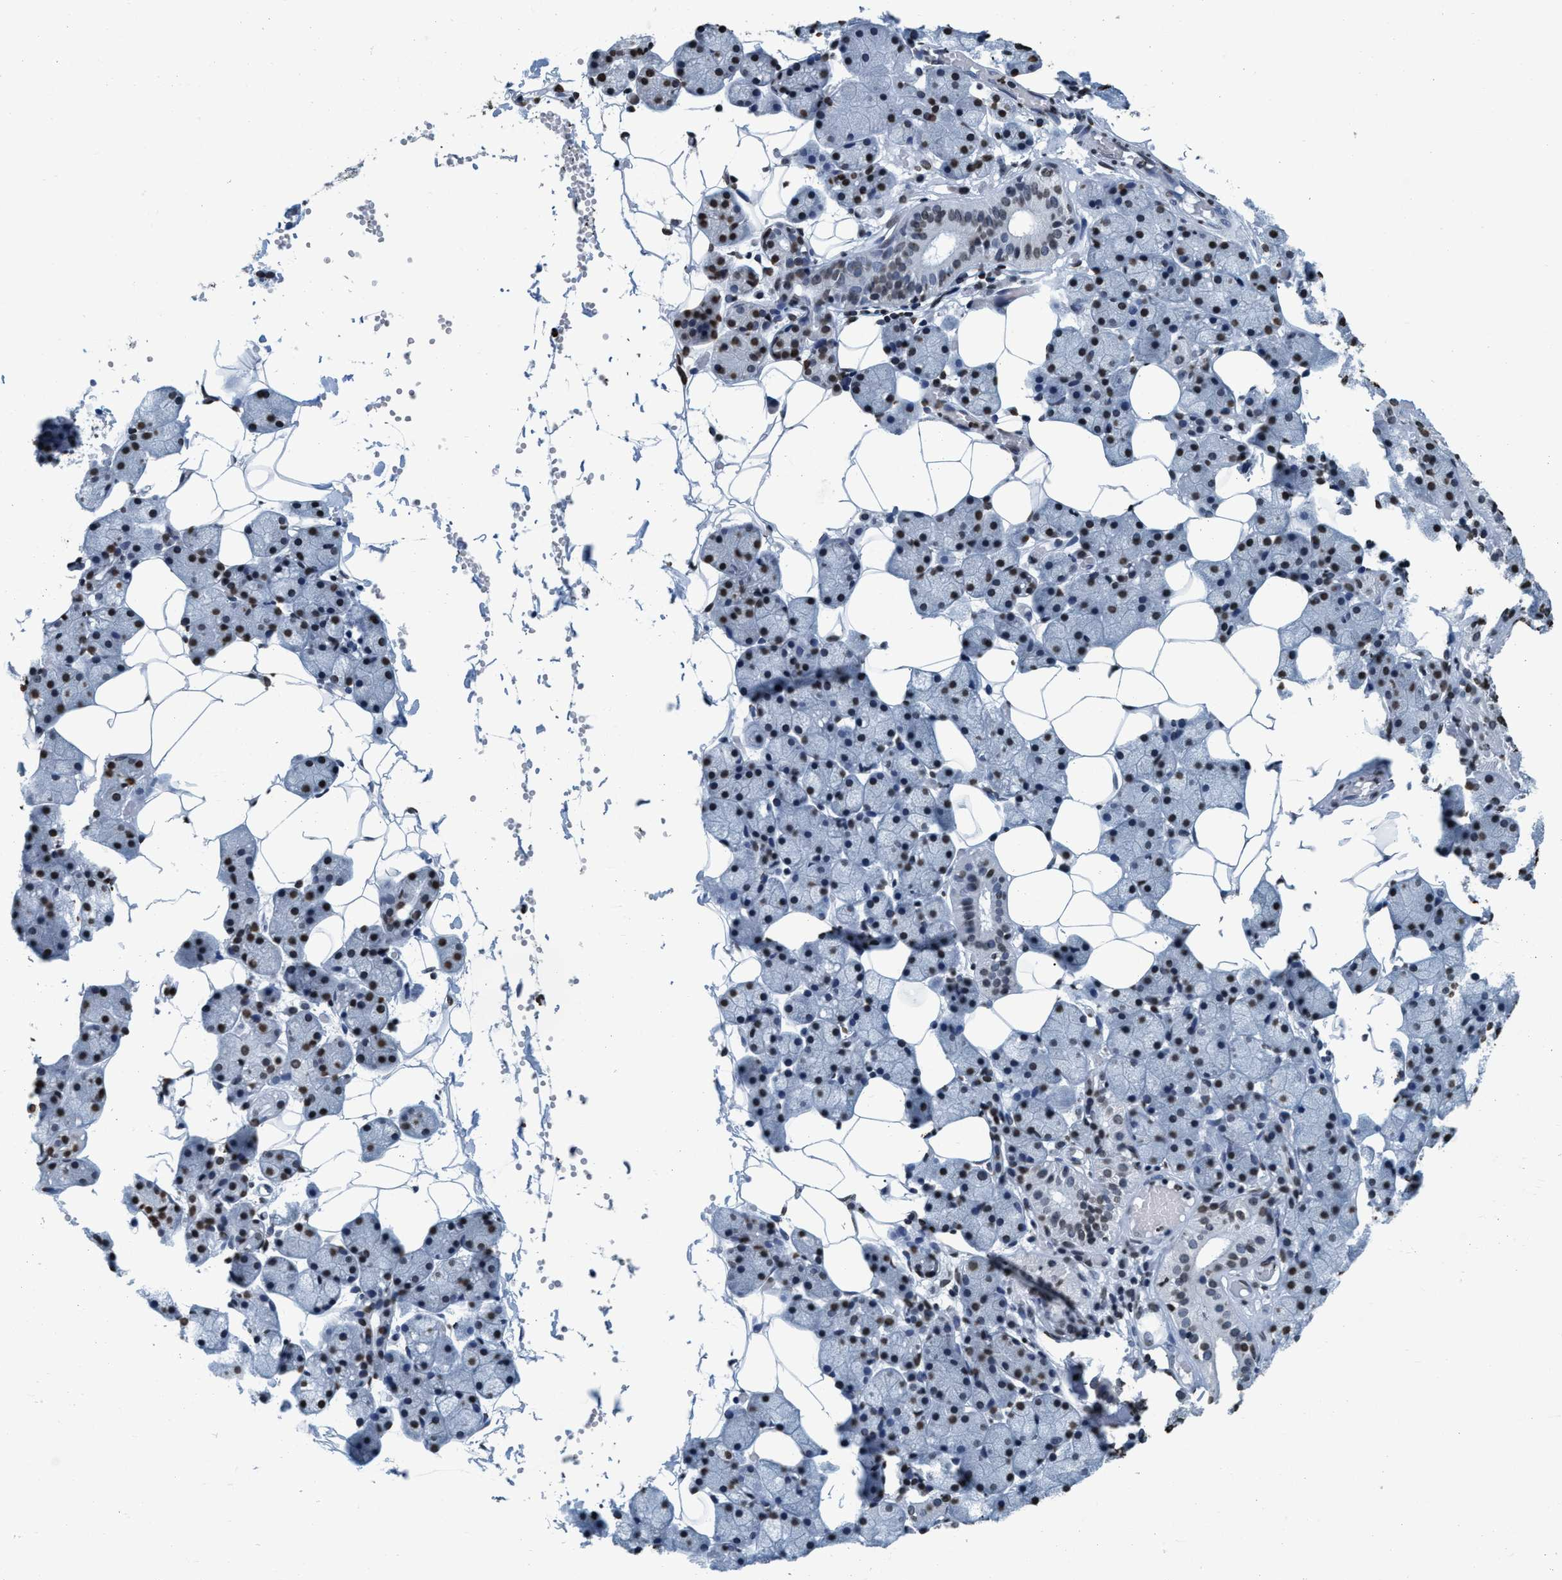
{"staining": {"intensity": "moderate", "quantity": ">75%", "location": "nuclear"}, "tissue": "salivary gland", "cell_type": "Glandular cells", "image_type": "normal", "snomed": [{"axis": "morphology", "description": "Normal tissue, NOS"}, {"axis": "topography", "description": "Salivary gland"}], "caption": "Immunohistochemical staining of unremarkable human salivary gland exhibits medium levels of moderate nuclear expression in approximately >75% of glandular cells. (DAB (3,3'-diaminobenzidine) IHC, brown staining for protein, blue staining for nuclei).", "gene": "CCNE2", "patient": {"sex": "female", "age": 33}}